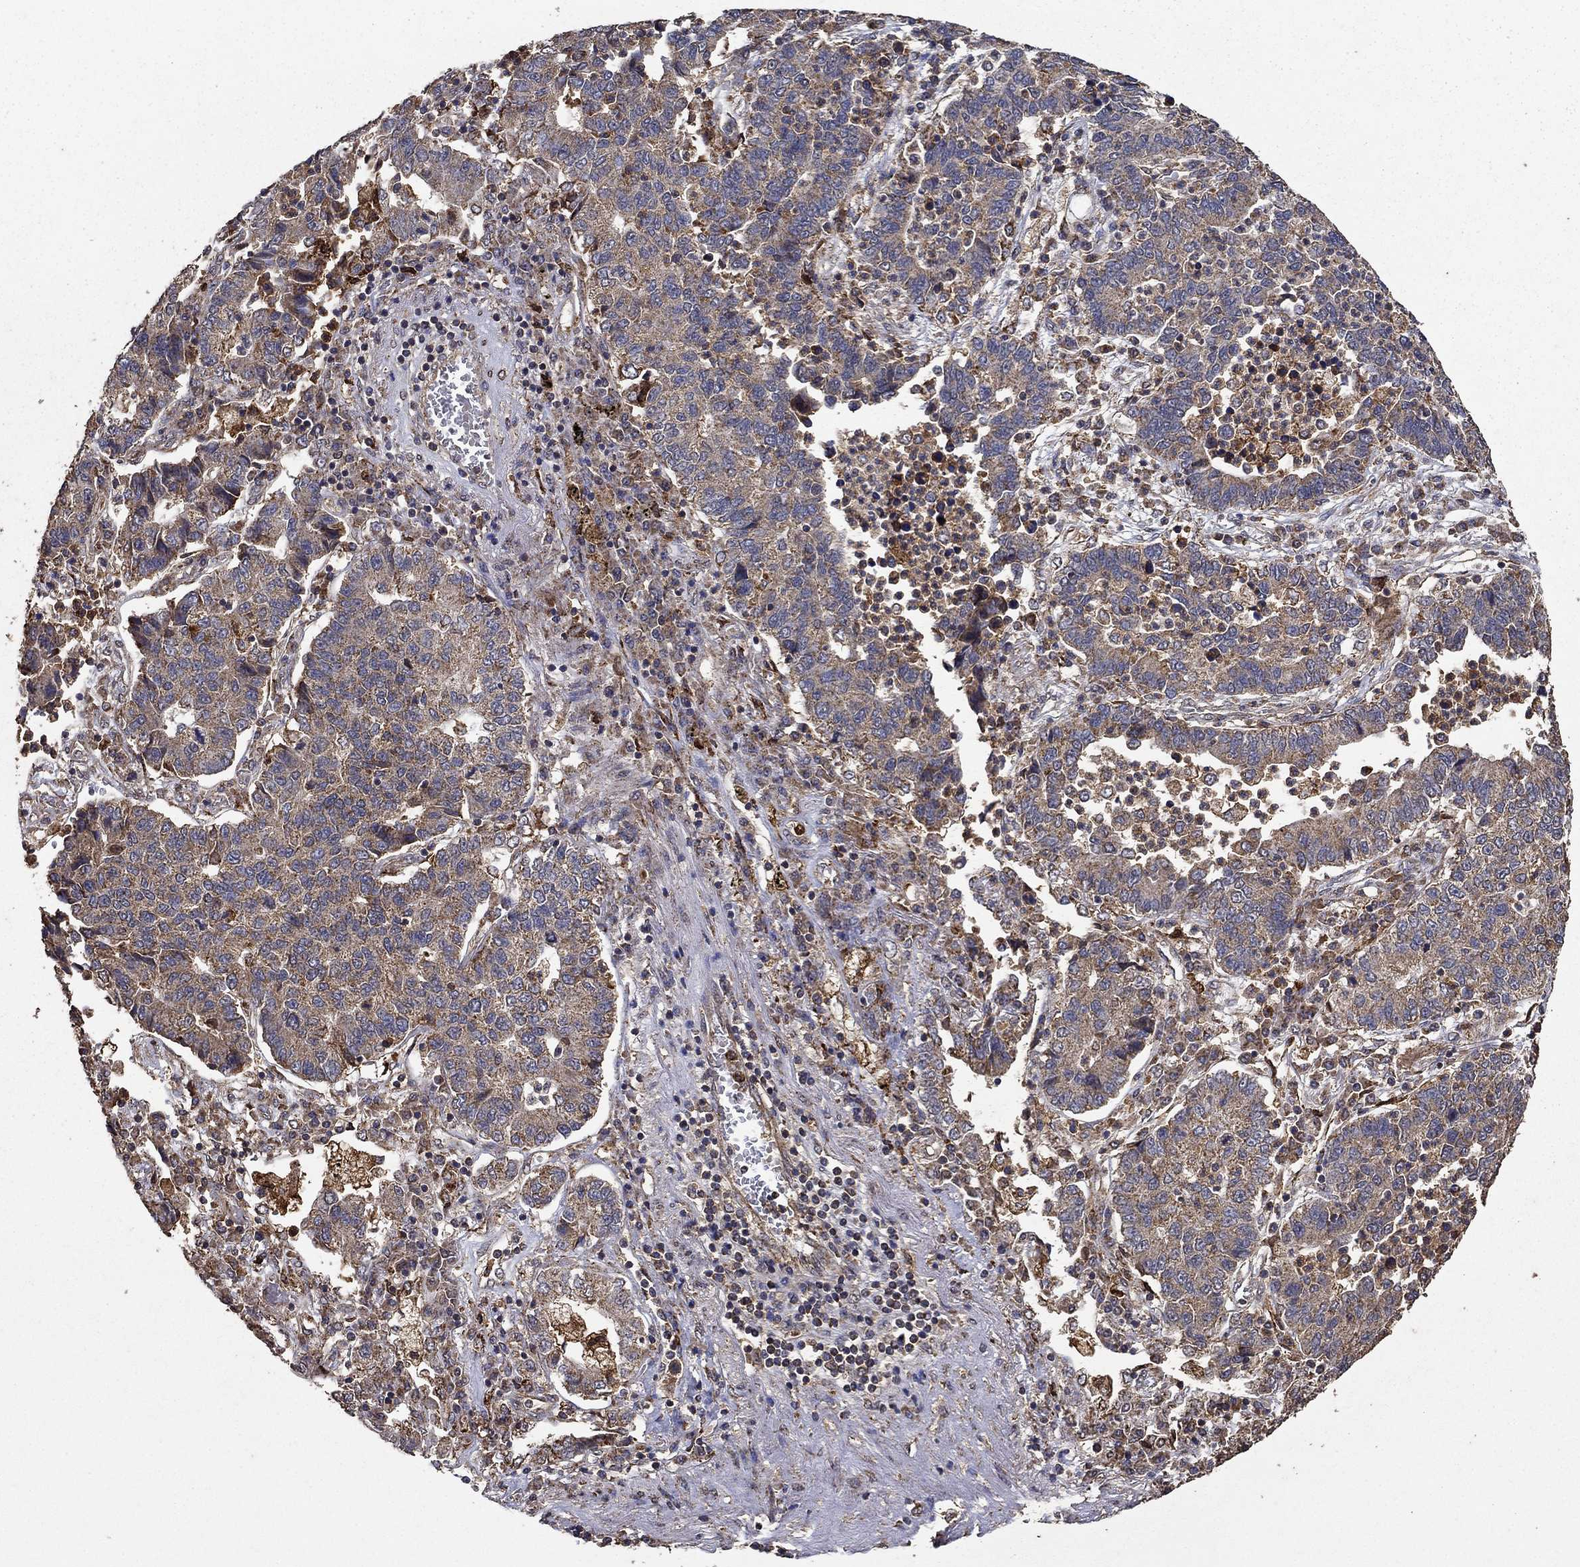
{"staining": {"intensity": "moderate", "quantity": "<25%", "location": "cytoplasmic/membranous"}, "tissue": "lung cancer", "cell_type": "Tumor cells", "image_type": "cancer", "snomed": [{"axis": "morphology", "description": "Adenocarcinoma, NOS"}, {"axis": "topography", "description": "Lung"}], "caption": "Adenocarcinoma (lung) stained with a protein marker shows moderate staining in tumor cells.", "gene": "IFRD1", "patient": {"sex": "female", "age": 57}}